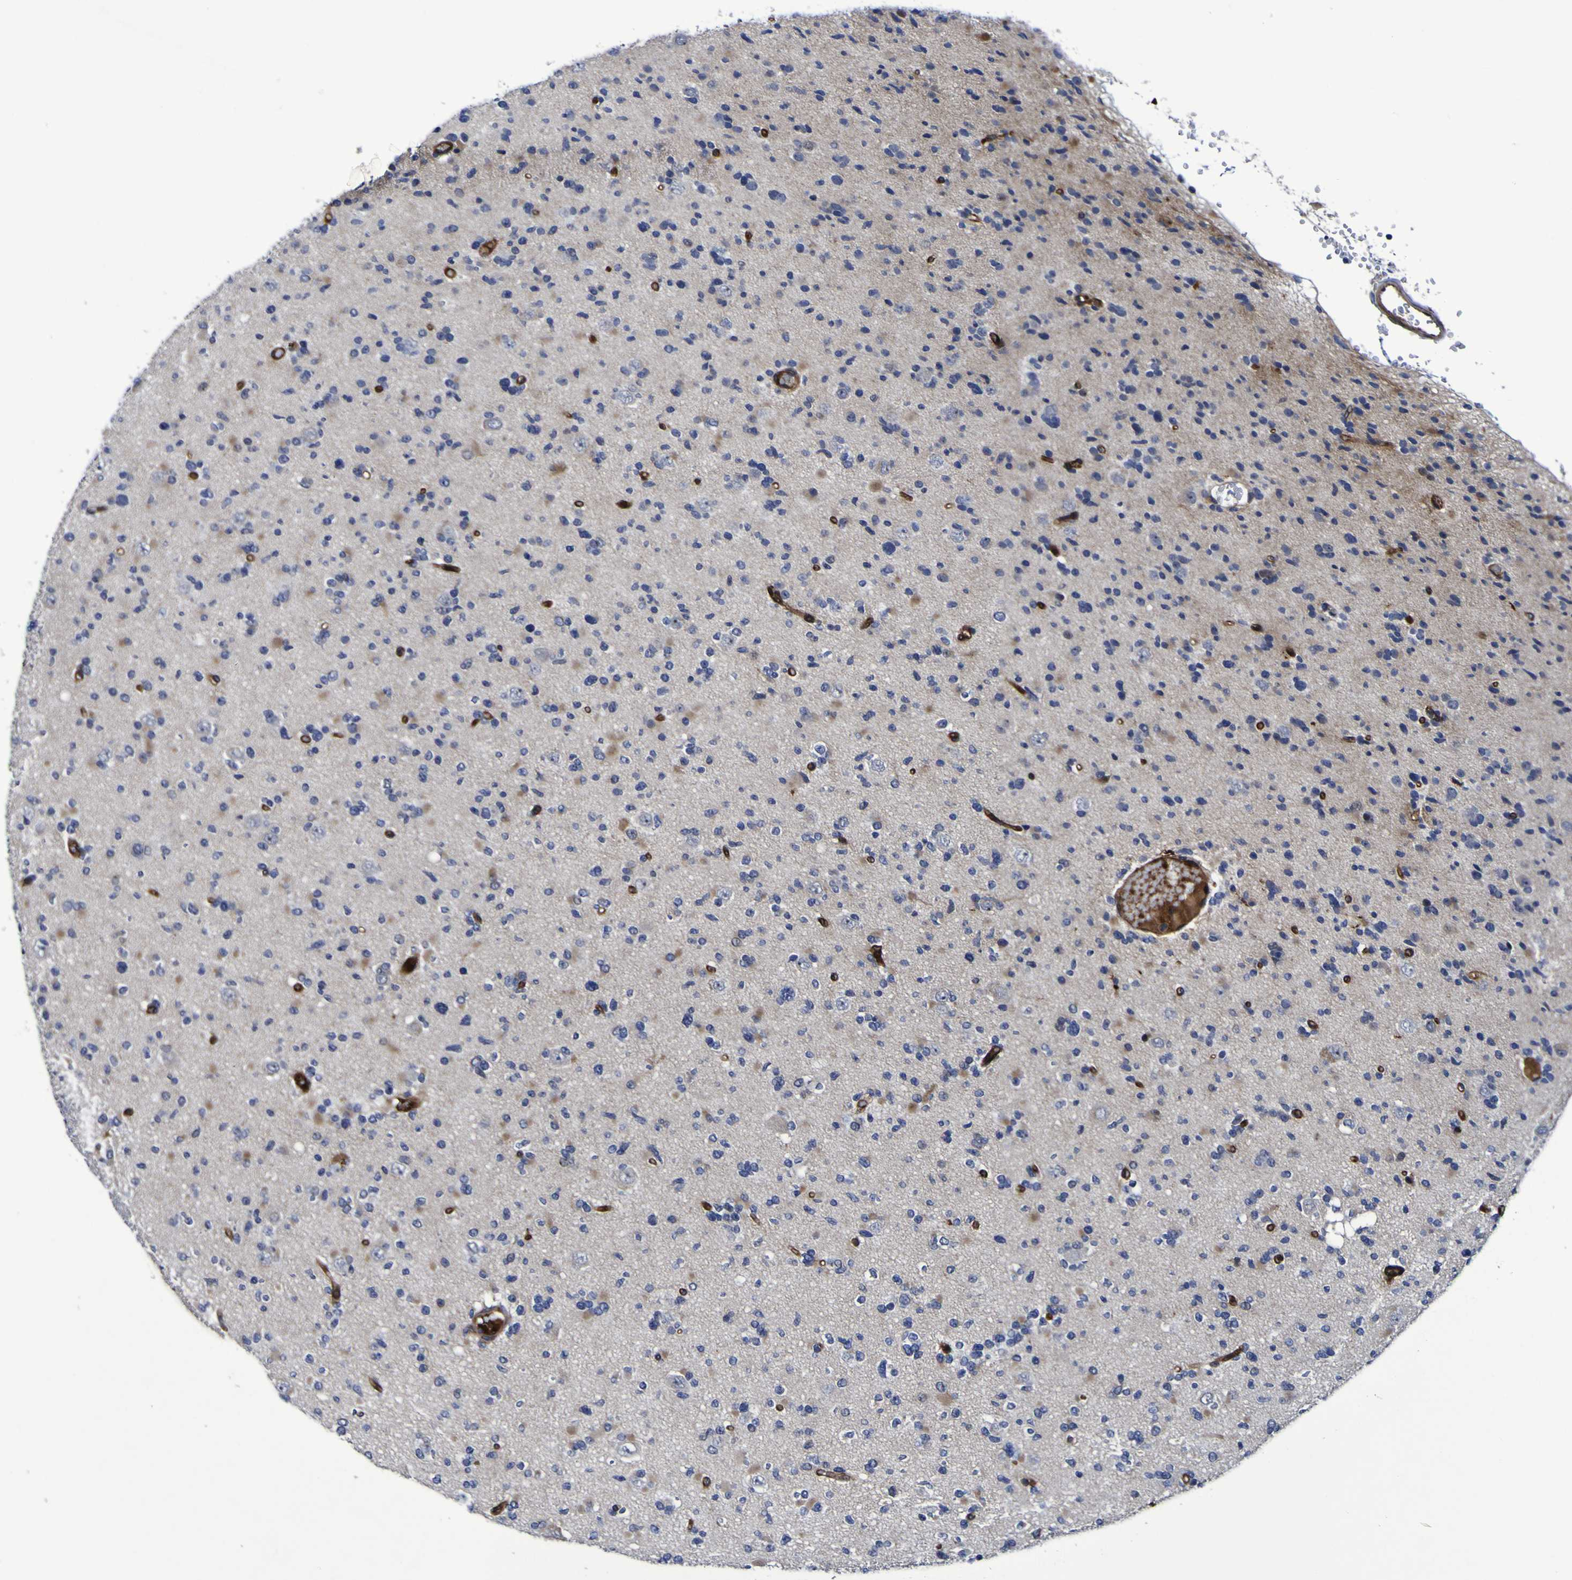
{"staining": {"intensity": "negative", "quantity": "none", "location": "none"}, "tissue": "glioma", "cell_type": "Tumor cells", "image_type": "cancer", "snomed": [{"axis": "morphology", "description": "Glioma, malignant, Low grade"}, {"axis": "topography", "description": "Brain"}], "caption": "An immunohistochemistry photomicrograph of glioma is shown. There is no staining in tumor cells of glioma. (DAB immunohistochemistry (IHC) with hematoxylin counter stain).", "gene": "MGLL", "patient": {"sex": "female", "age": 22}}